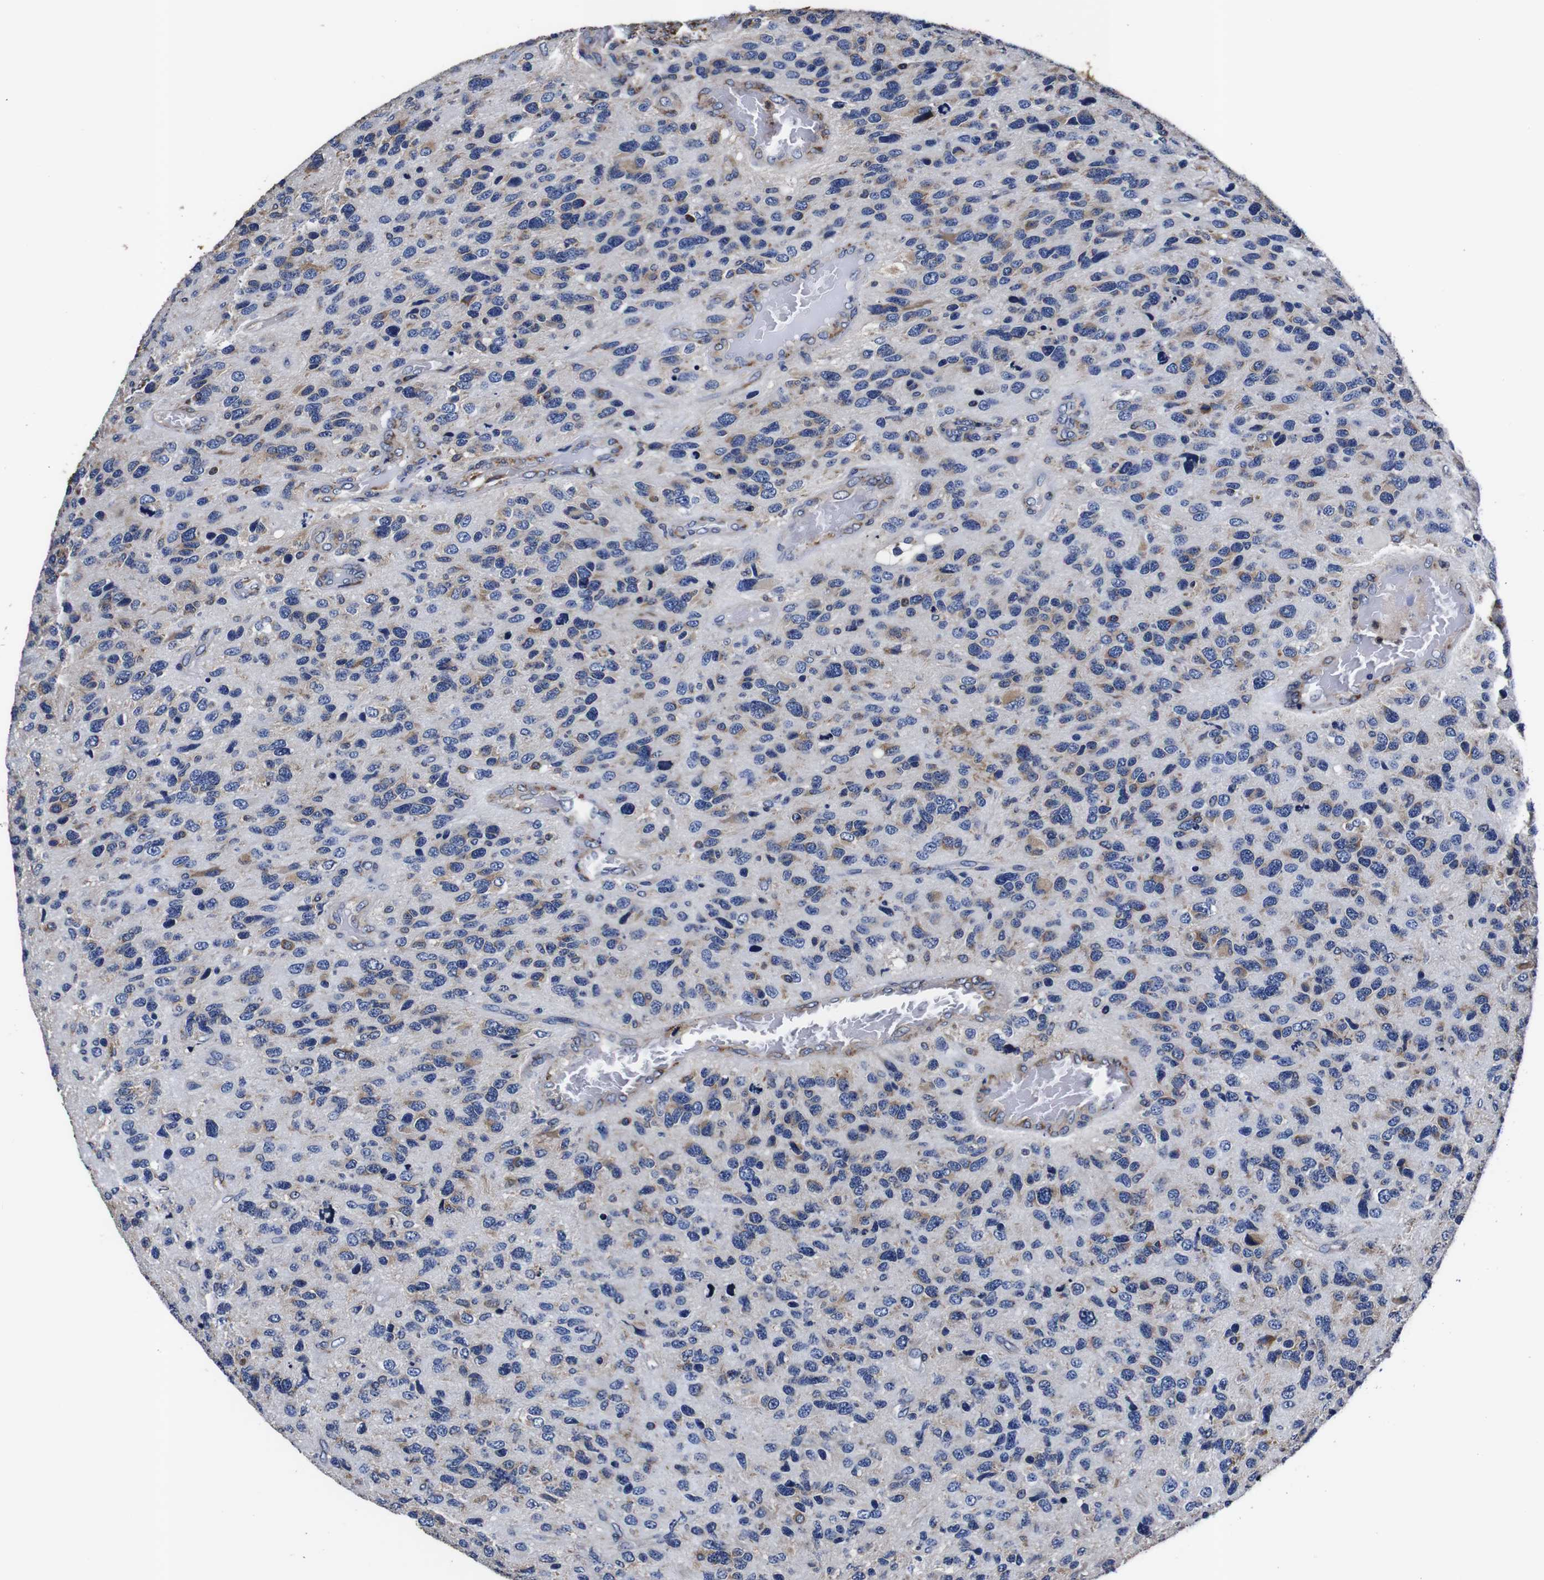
{"staining": {"intensity": "weak", "quantity": "<25%", "location": "cytoplasmic/membranous"}, "tissue": "glioma", "cell_type": "Tumor cells", "image_type": "cancer", "snomed": [{"axis": "morphology", "description": "Glioma, malignant, High grade"}, {"axis": "topography", "description": "Brain"}], "caption": "IHC histopathology image of neoplastic tissue: human glioma stained with DAB (3,3'-diaminobenzidine) demonstrates no significant protein positivity in tumor cells. (DAB immunohistochemistry (IHC) with hematoxylin counter stain).", "gene": "PPIB", "patient": {"sex": "female", "age": 58}}